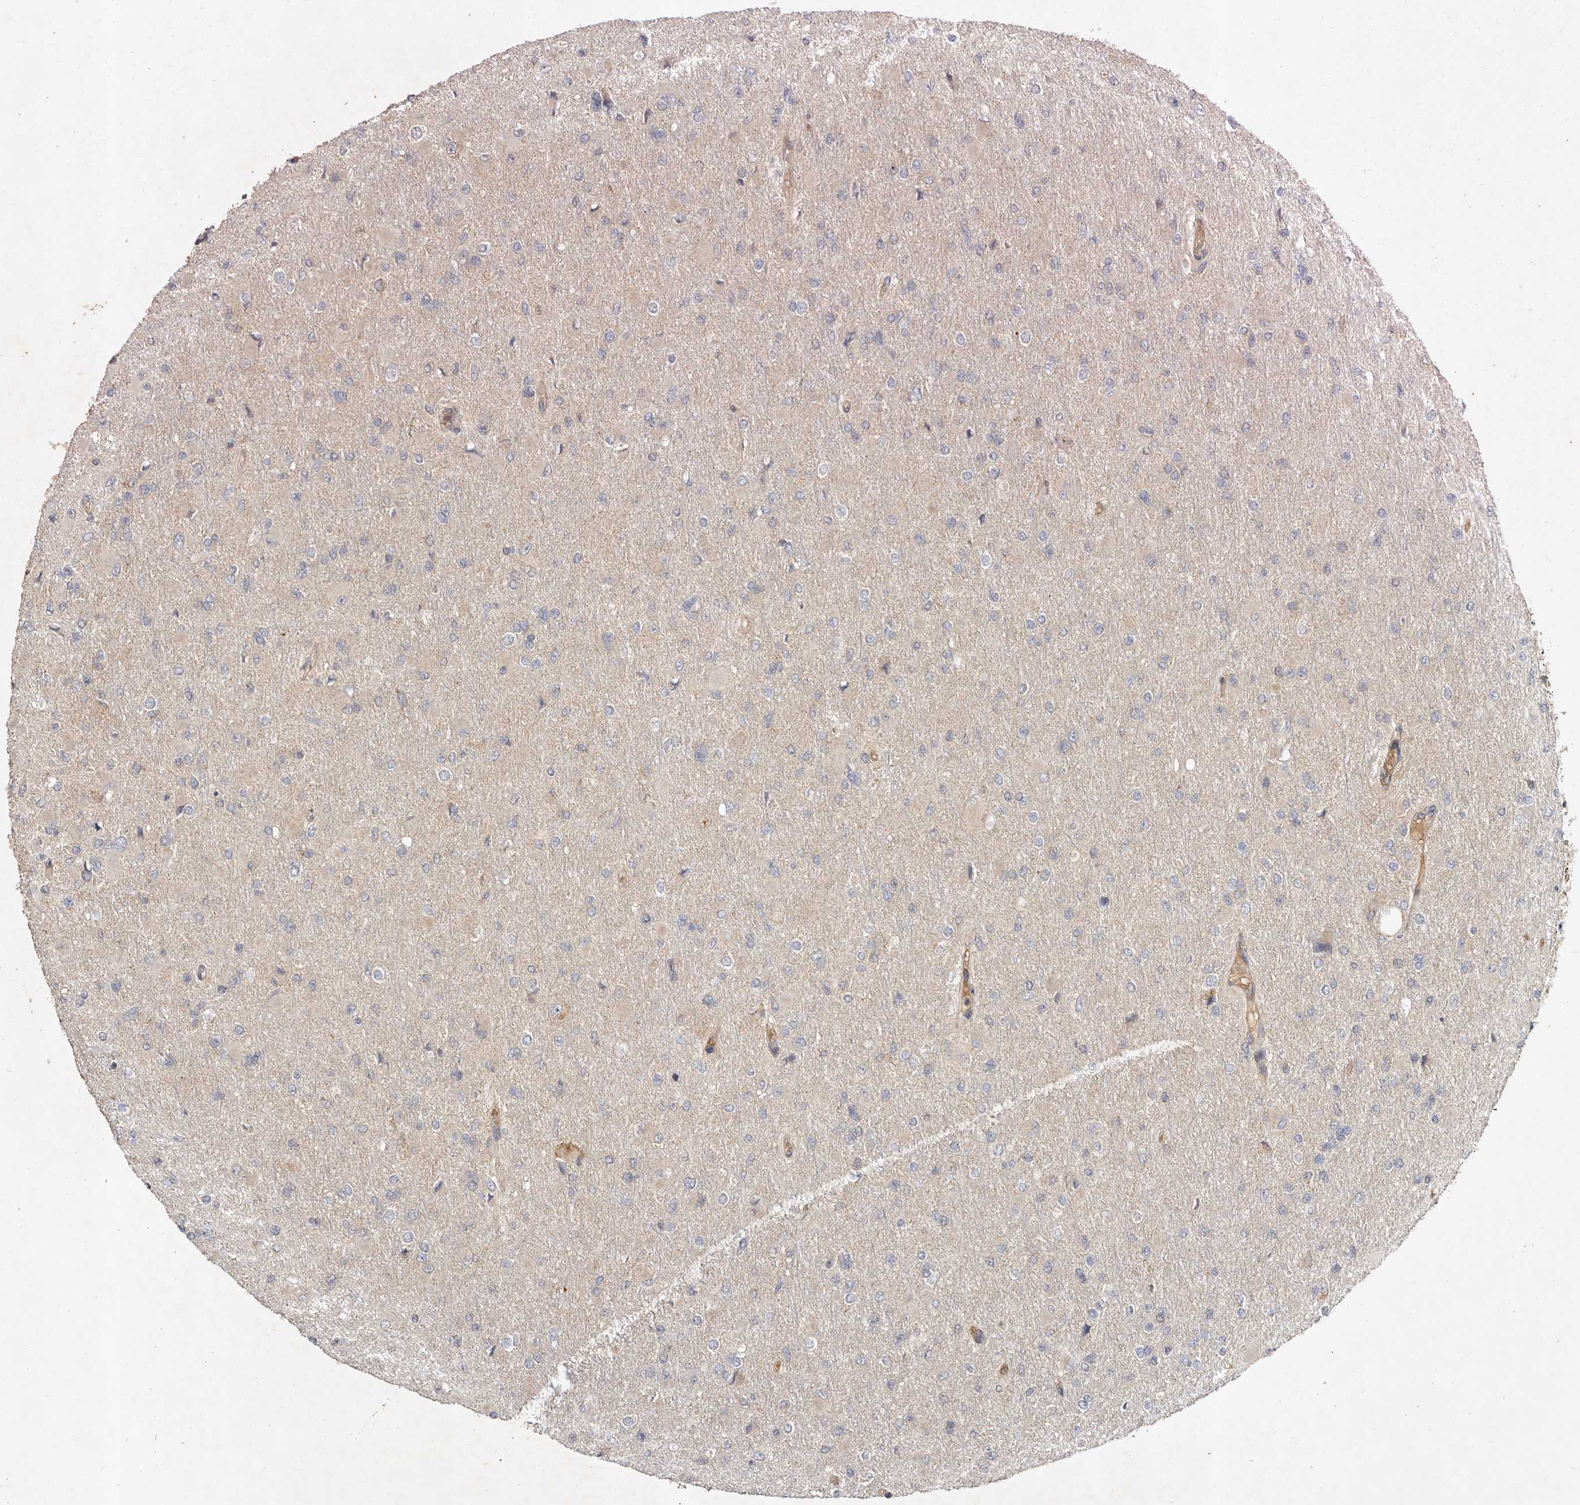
{"staining": {"intensity": "negative", "quantity": "none", "location": "none"}, "tissue": "glioma", "cell_type": "Tumor cells", "image_type": "cancer", "snomed": [{"axis": "morphology", "description": "Glioma, malignant, High grade"}, {"axis": "topography", "description": "Cerebral cortex"}], "caption": "Histopathology image shows no significant protein expression in tumor cells of malignant high-grade glioma.", "gene": "ADAMTS9", "patient": {"sex": "female", "age": 36}}